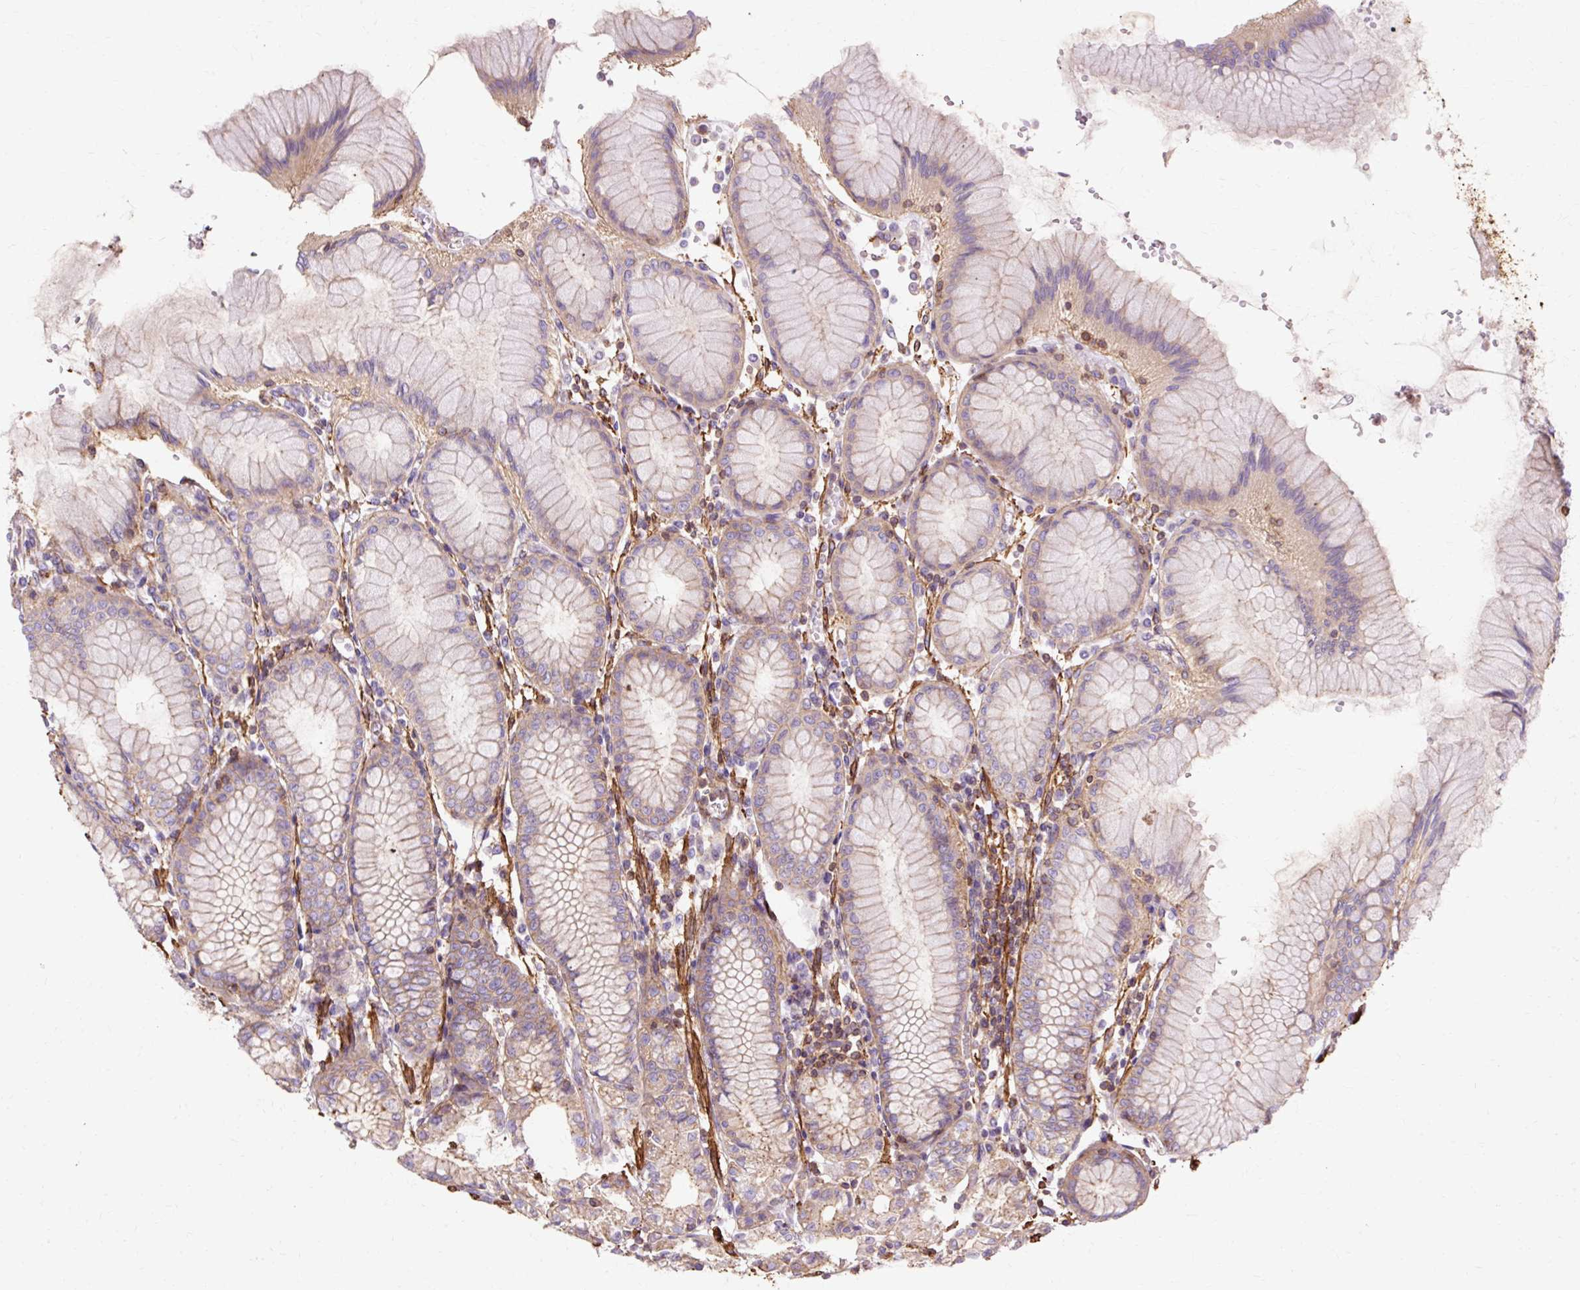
{"staining": {"intensity": "weak", "quantity": "25%-75%", "location": "cytoplasmic/membranous"}, "tissue": "stomach", "cell_type": "Glandular cells", "image_type": "normal", "snomed": [{"axis": "morphology", "description": "Normal tissue, NOS"}, {"axis": "topography", "description": "Stomach"}], "caption": "Stomach stained with DAB IHC reveals low levels of weak cytoplasmic/membranous staining in approximately 25%-75% of glandular cells. Immunohistochemistry (ihc) stains the protein in brown and the nuclei are stained blue.", "gene": "TBC1D2B", "patient": {"sex": "female", "age": 57}}